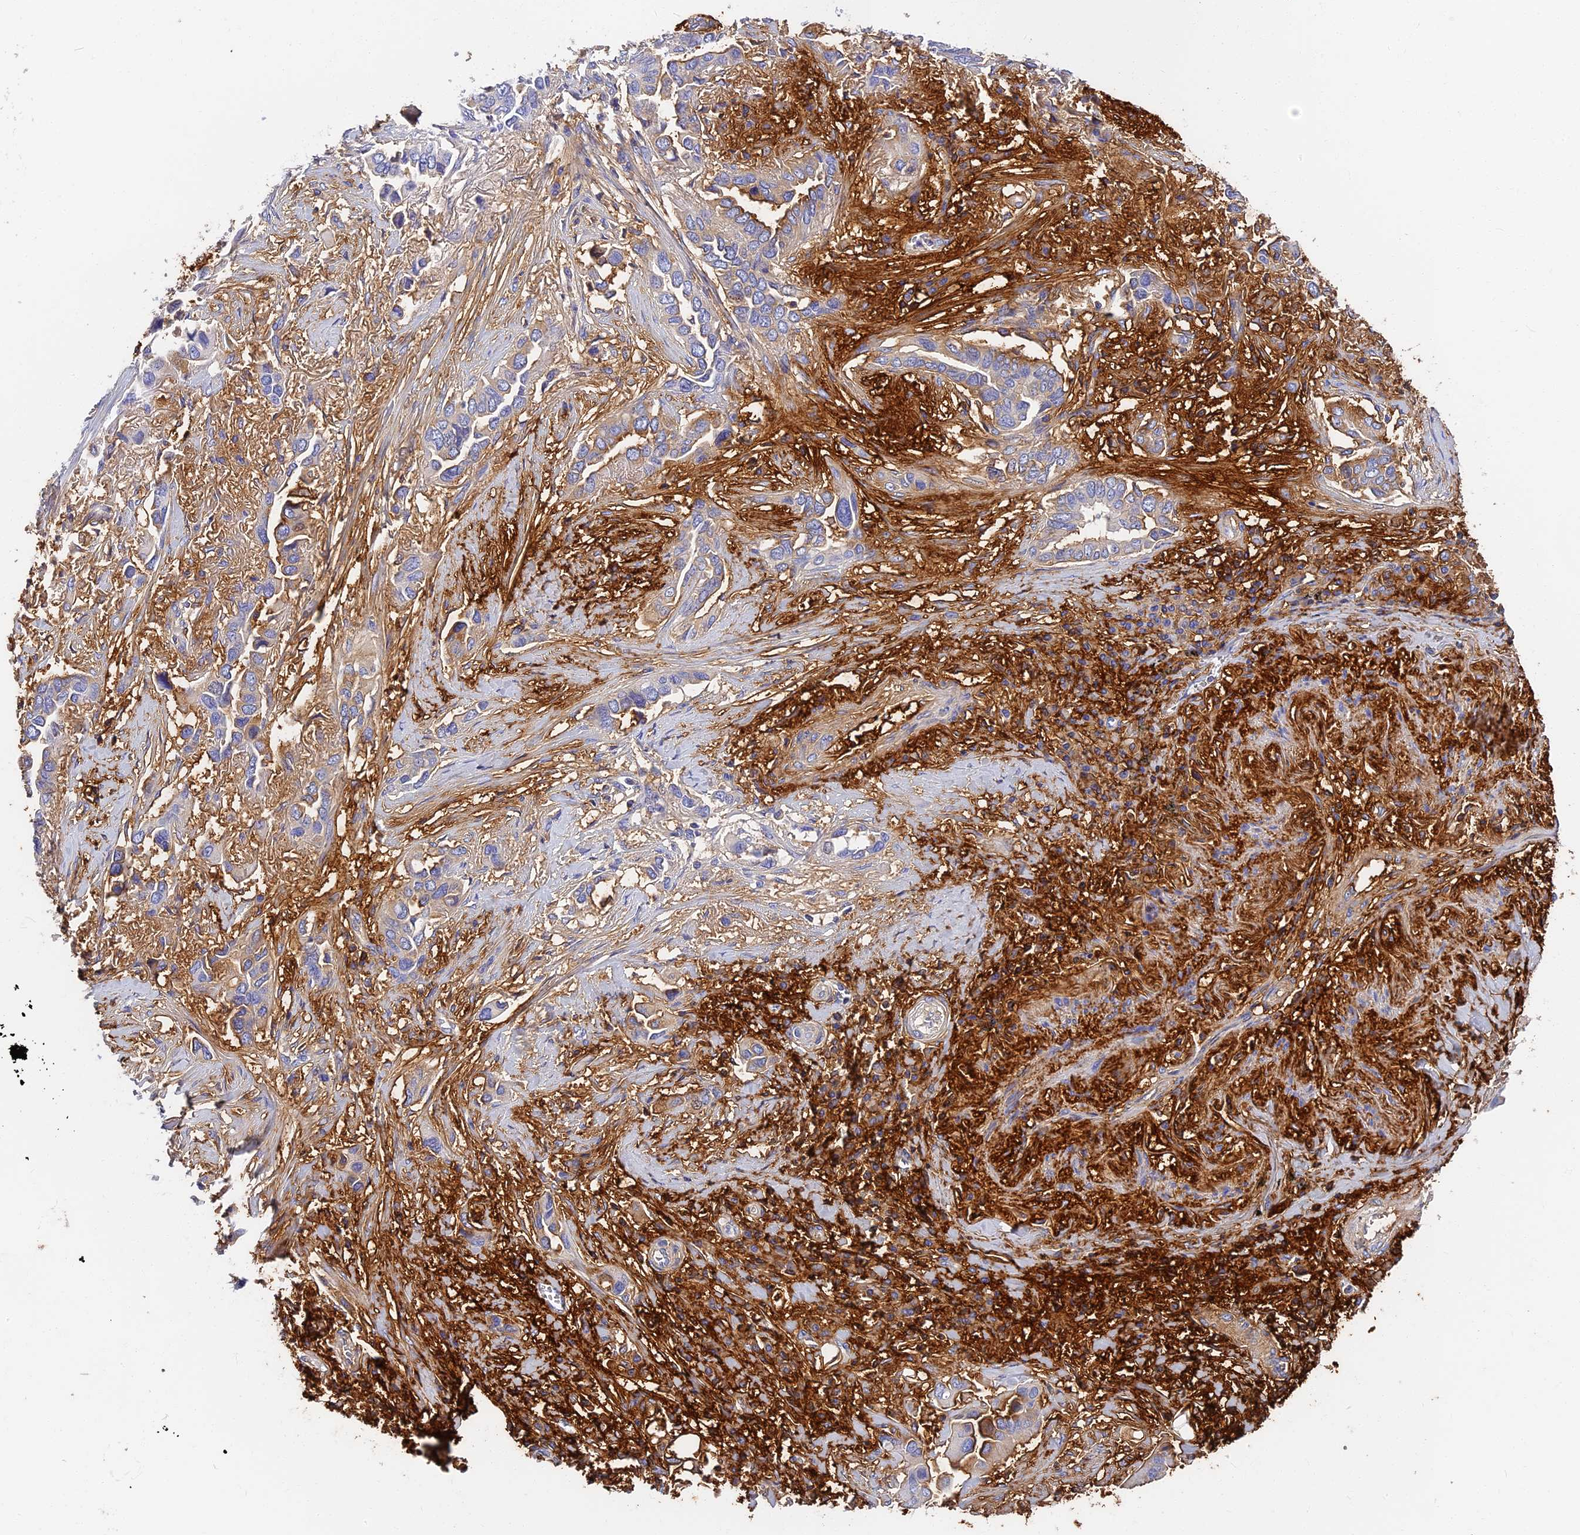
{"staining": {"intensity": "negative", "quantity": "none", "location": "none"}, "tissue": "lung cancer", "cell_type": "Tumor cells", "image_type": "cancer", "snomed": [{"axis": "morphology", "description": "Adenocarcinoma, NOS"}, {"axis": "topography", "description": "Lung"}], "caption": "DAB (3,3'-diaminobenzidine) immunohistochemical staining of lung cancer reveals no significant staining in tumor cells.", "gene": "ITIH1", "patient": {"sex": "female", "age": 76}}